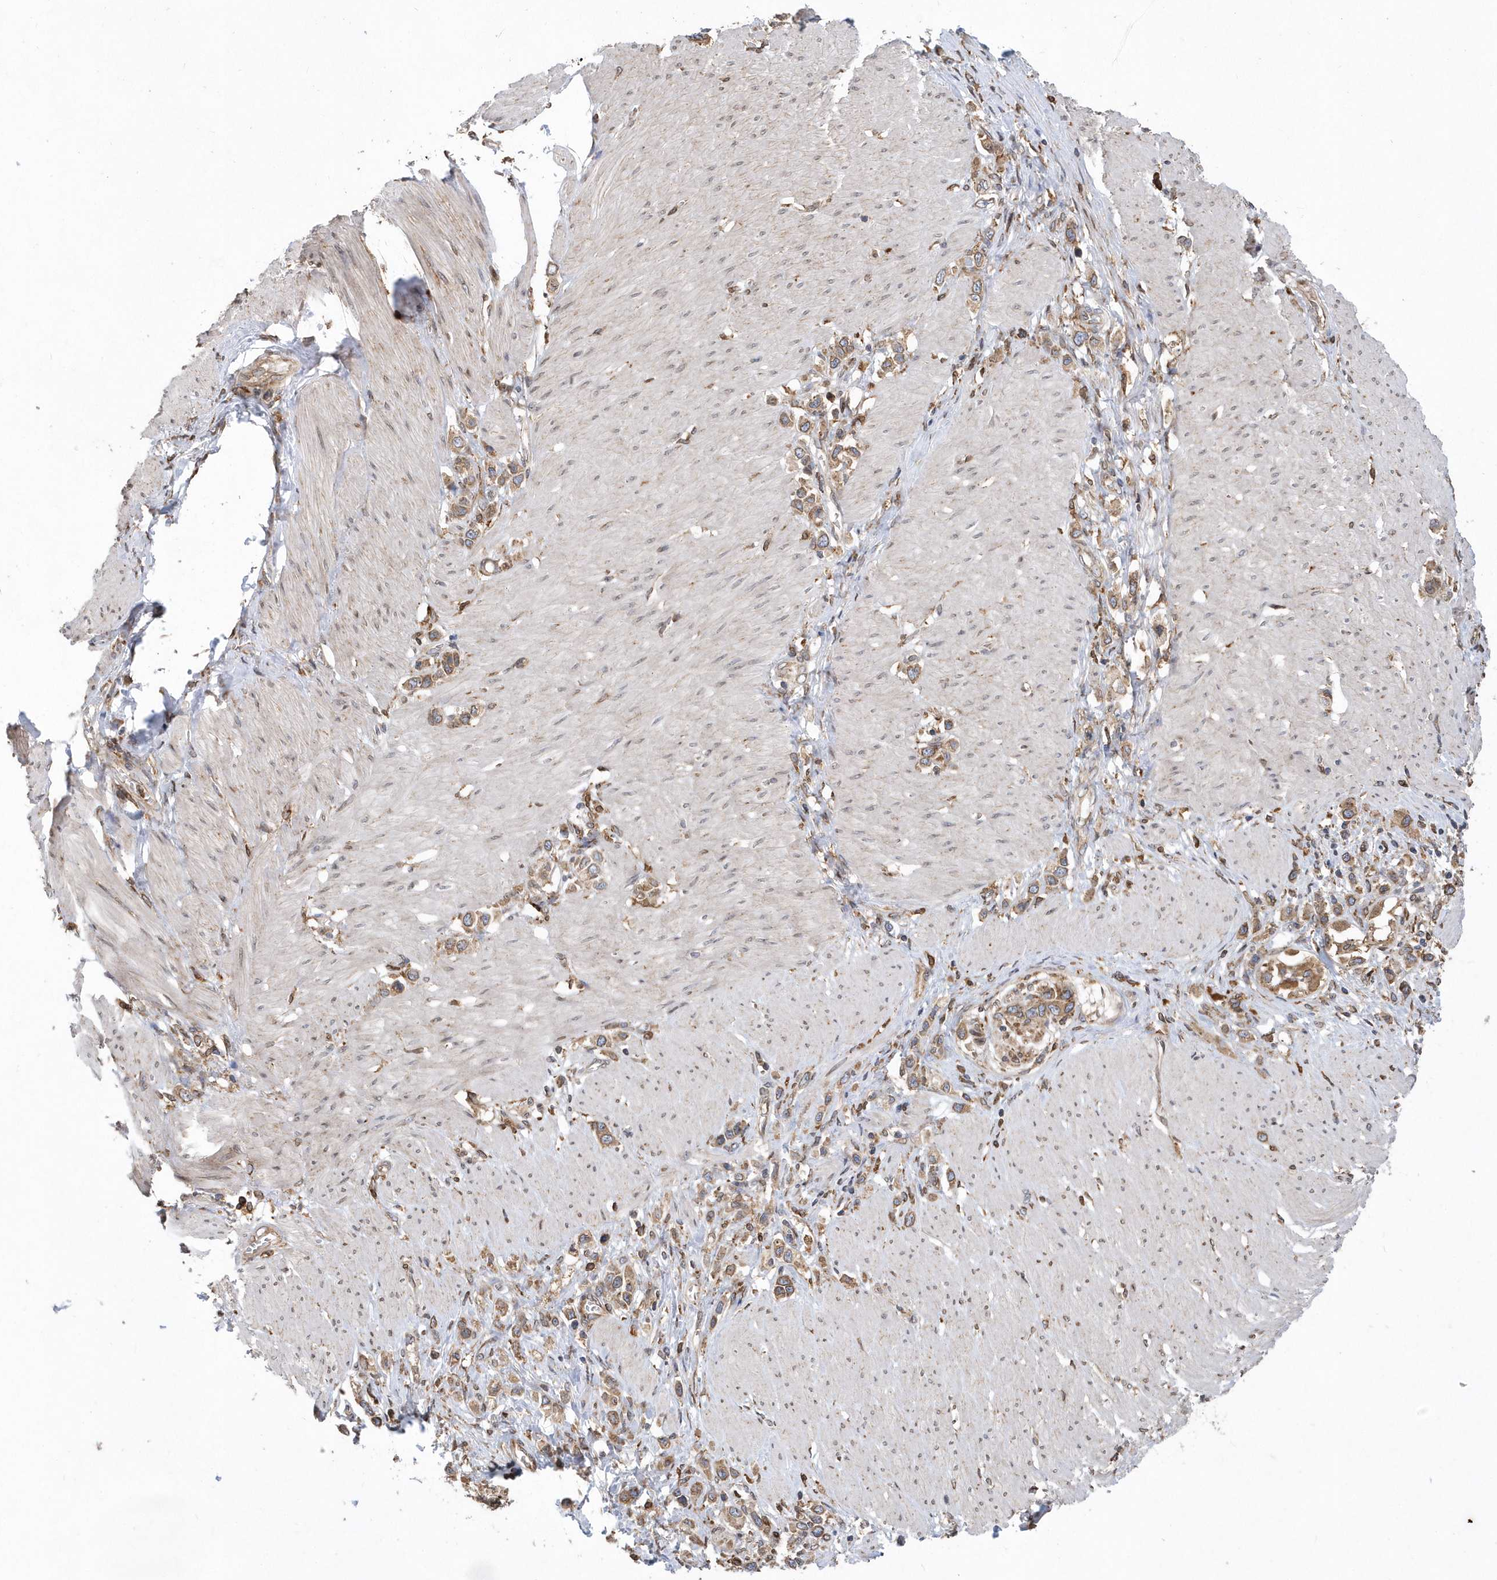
{"staining": {"intensity": "moderate", "quantity": ">75%", "location": "cytoplasmic/membranous"}, "tissue": "stomach cancer", "cell_type": "Tumor cells", "image_type": "cancer", "snomed": [{"axis": "morphology", "description": "Normal tissue, NOS"}, {"axis": "morphology", "description": "Adenocarcinoma, NOS"}, {"axis": "topography", "description": "Stomach, upper"}, {"axis": "topography", "description": "Stomach"}], "caption": "About >75% of tumor cells in stomach cancer demonstrate moderate cytoplasmic/membranous protein positivity as visualized by brown immunohistochemical staining.", "gene": "VAMP7", "patient": {"sex": "female", "age": 65}}